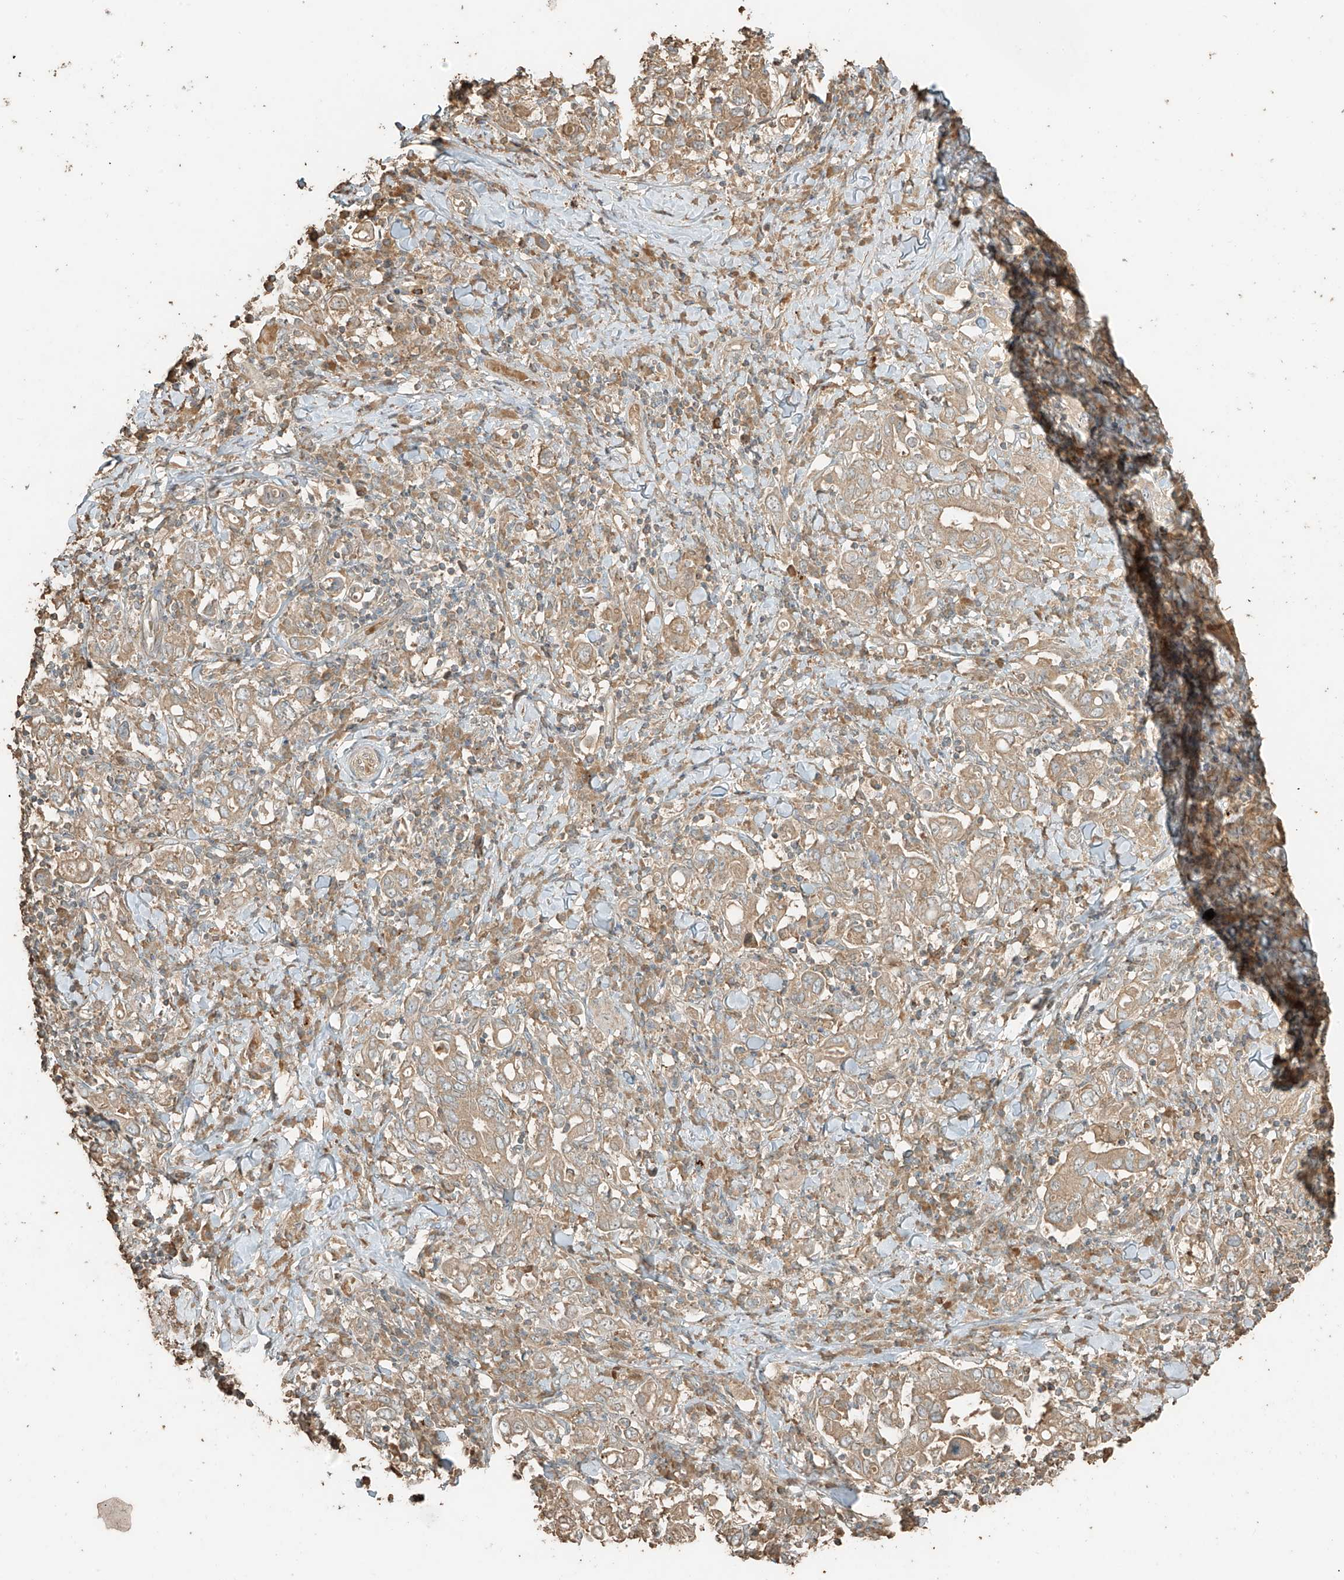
{"staining": {"intensity": "weak", "quantity": ">75%", "location": "cytoplasmic/membranous"}, "tissue": "stomach cancer", "cell_type": "Tumor cells", "image_type": "cancer", "snomed": [{"axis": "morphology", "description": "Adenocarcinoma, NOS"}, {"axis": "topography", "description": "Stomach, upper"}], "caption": "Immunohistochemistry image of adenocarcinoma (stomach) stained for a protein (brown), which demonstrates low levels of weak cytoplasmic/membranous positivity in about >75% of tumor cells.", "gene": "RFTN2", "patient": {"sex": "male", "age": 62}}